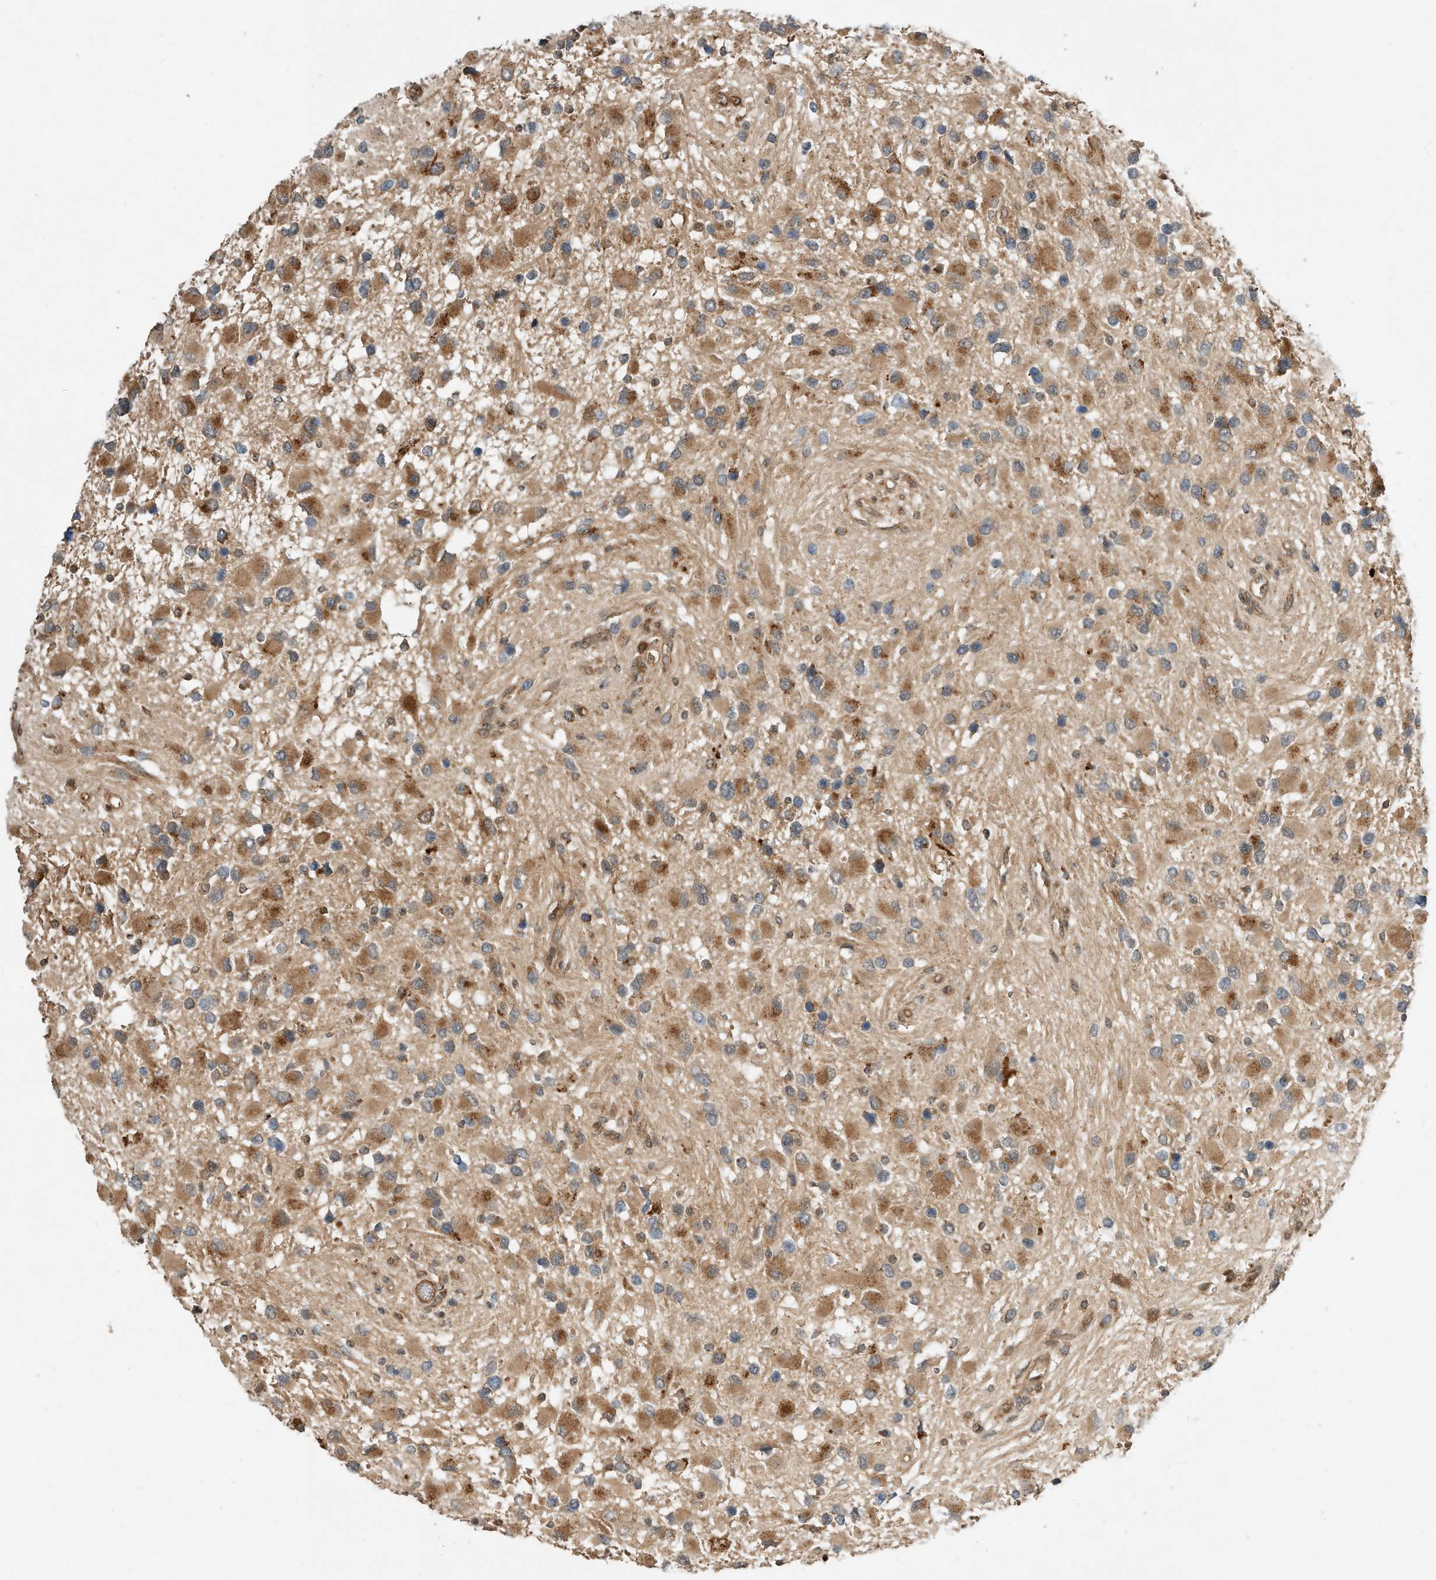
{"staining": {"intensity": "moderate", "quantity": "25%-75%", "location": "cytoplasmic/membranous"}, "tissue": "glioma", "cell_type": "Tumor cells", "image_type": "cancer", "snomed": [{"axis": "morphology", "description": "Glioma, malignant, High grade"}, {"axis": "topography", "description": "Brain"}], "caption": "Malignant glioma (high-grade) tissue reveals moderate cytoplasmic/membranous staining in approximately 25%-75% of tumor cells", "gene": "CPAMD8", "patient": {"sex": "male", "age": 53}}